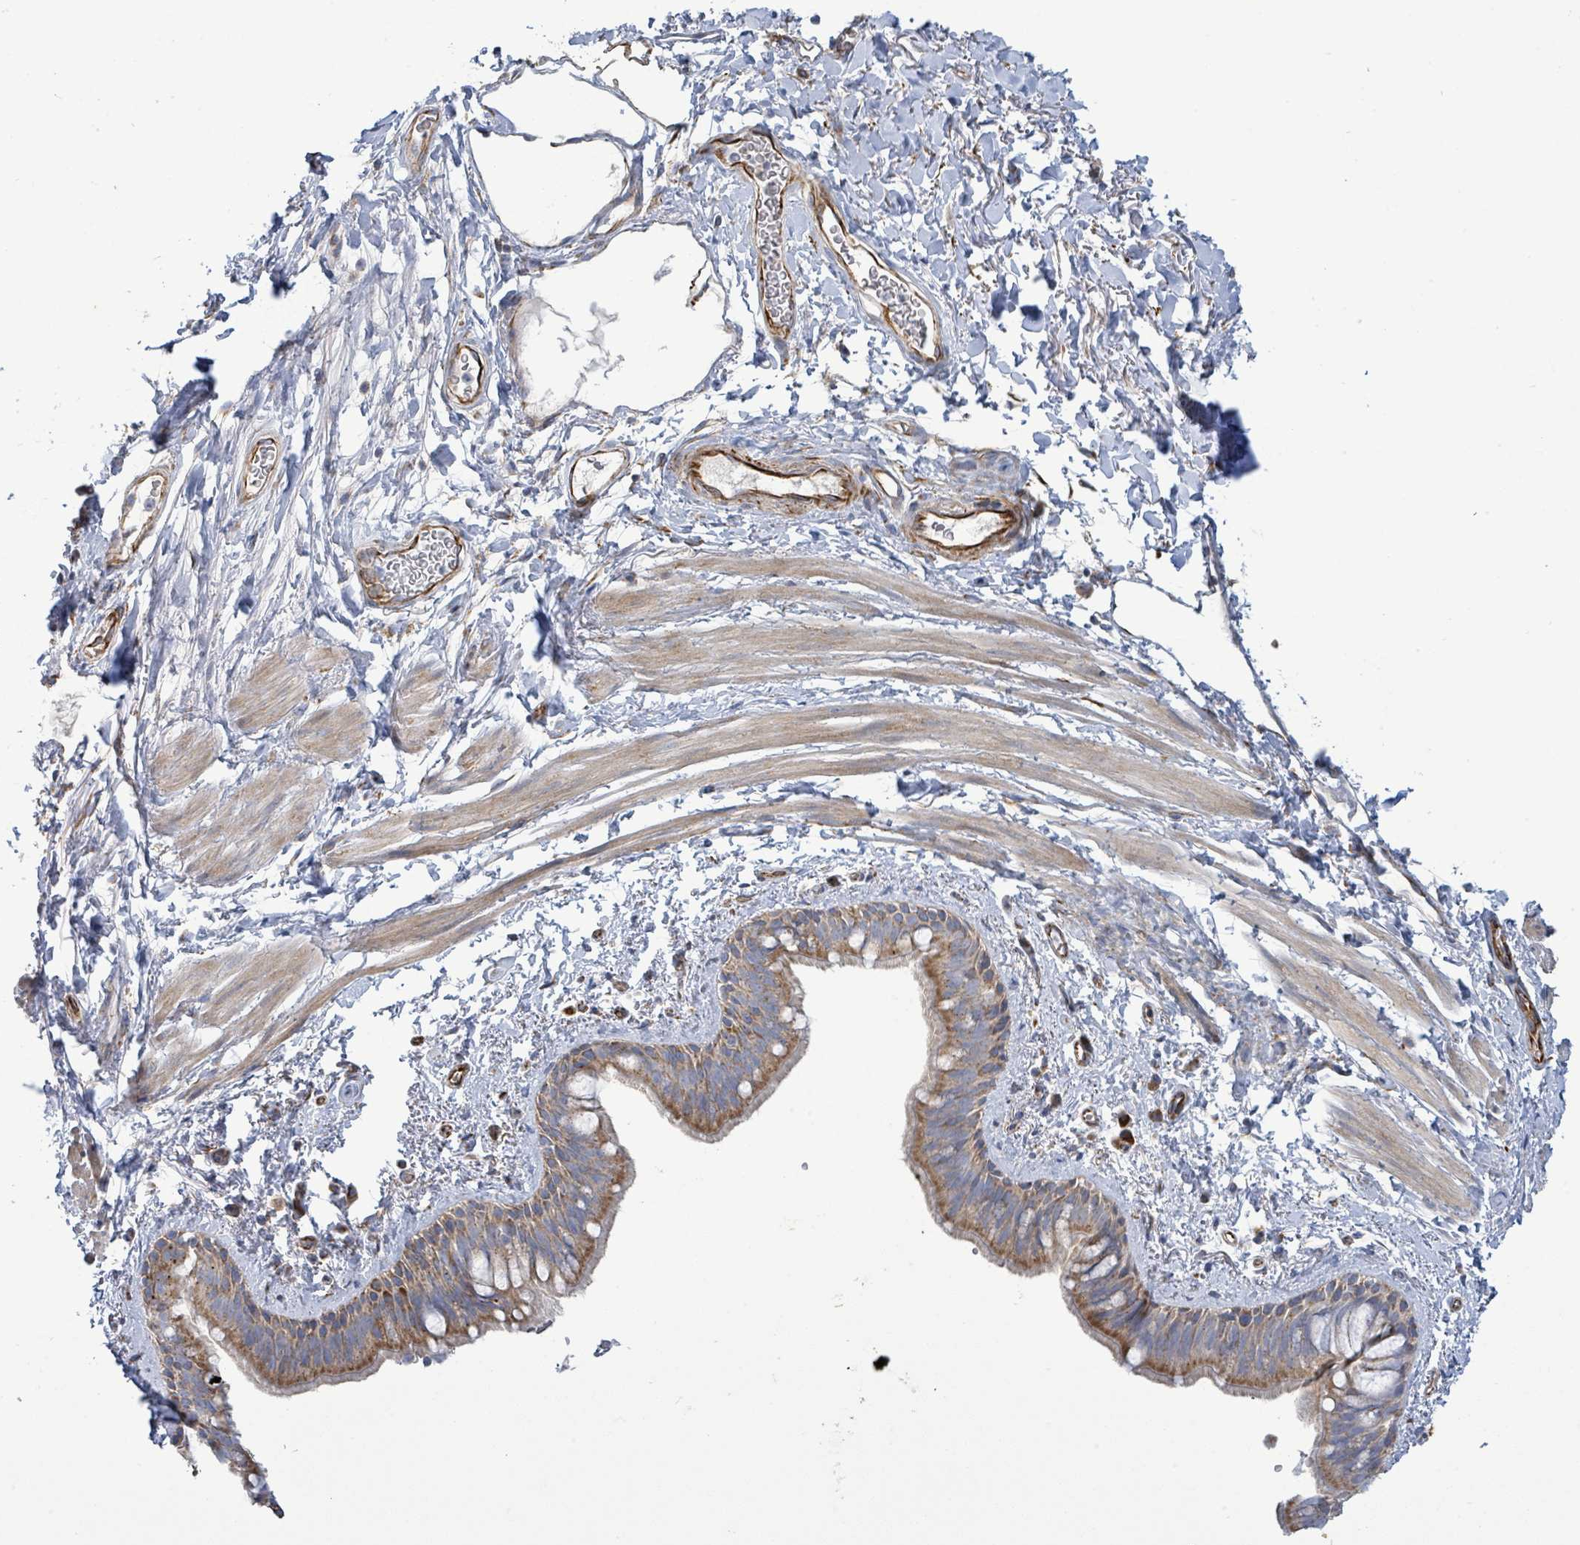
{"staining": {"intensity": "moderate", "quantity": ">75%", "location": "cytoplasmic/membranous"}, "tissue": "bronchus", "cell_type": "Respiratory epithelial cells", "image_type": "normal", "snomed": [{"axis": "morphology", "description": "Normal tissue, NOS"}, {"axis": "morphology", "description": "Squamous cell carcinoma, NOS"}, {"axis": "topography", "description": "Bronchus"}, {"axis": "topography", "description": "Lung"}], "caption": "Bronchus stained for a protein (brown) shows moderate cytoplasmic/membranous positive positivity in about >75% of respiratory epithelial cells.", "gene": "ALG12", "patient": {"sex": "female", "age": 70}}